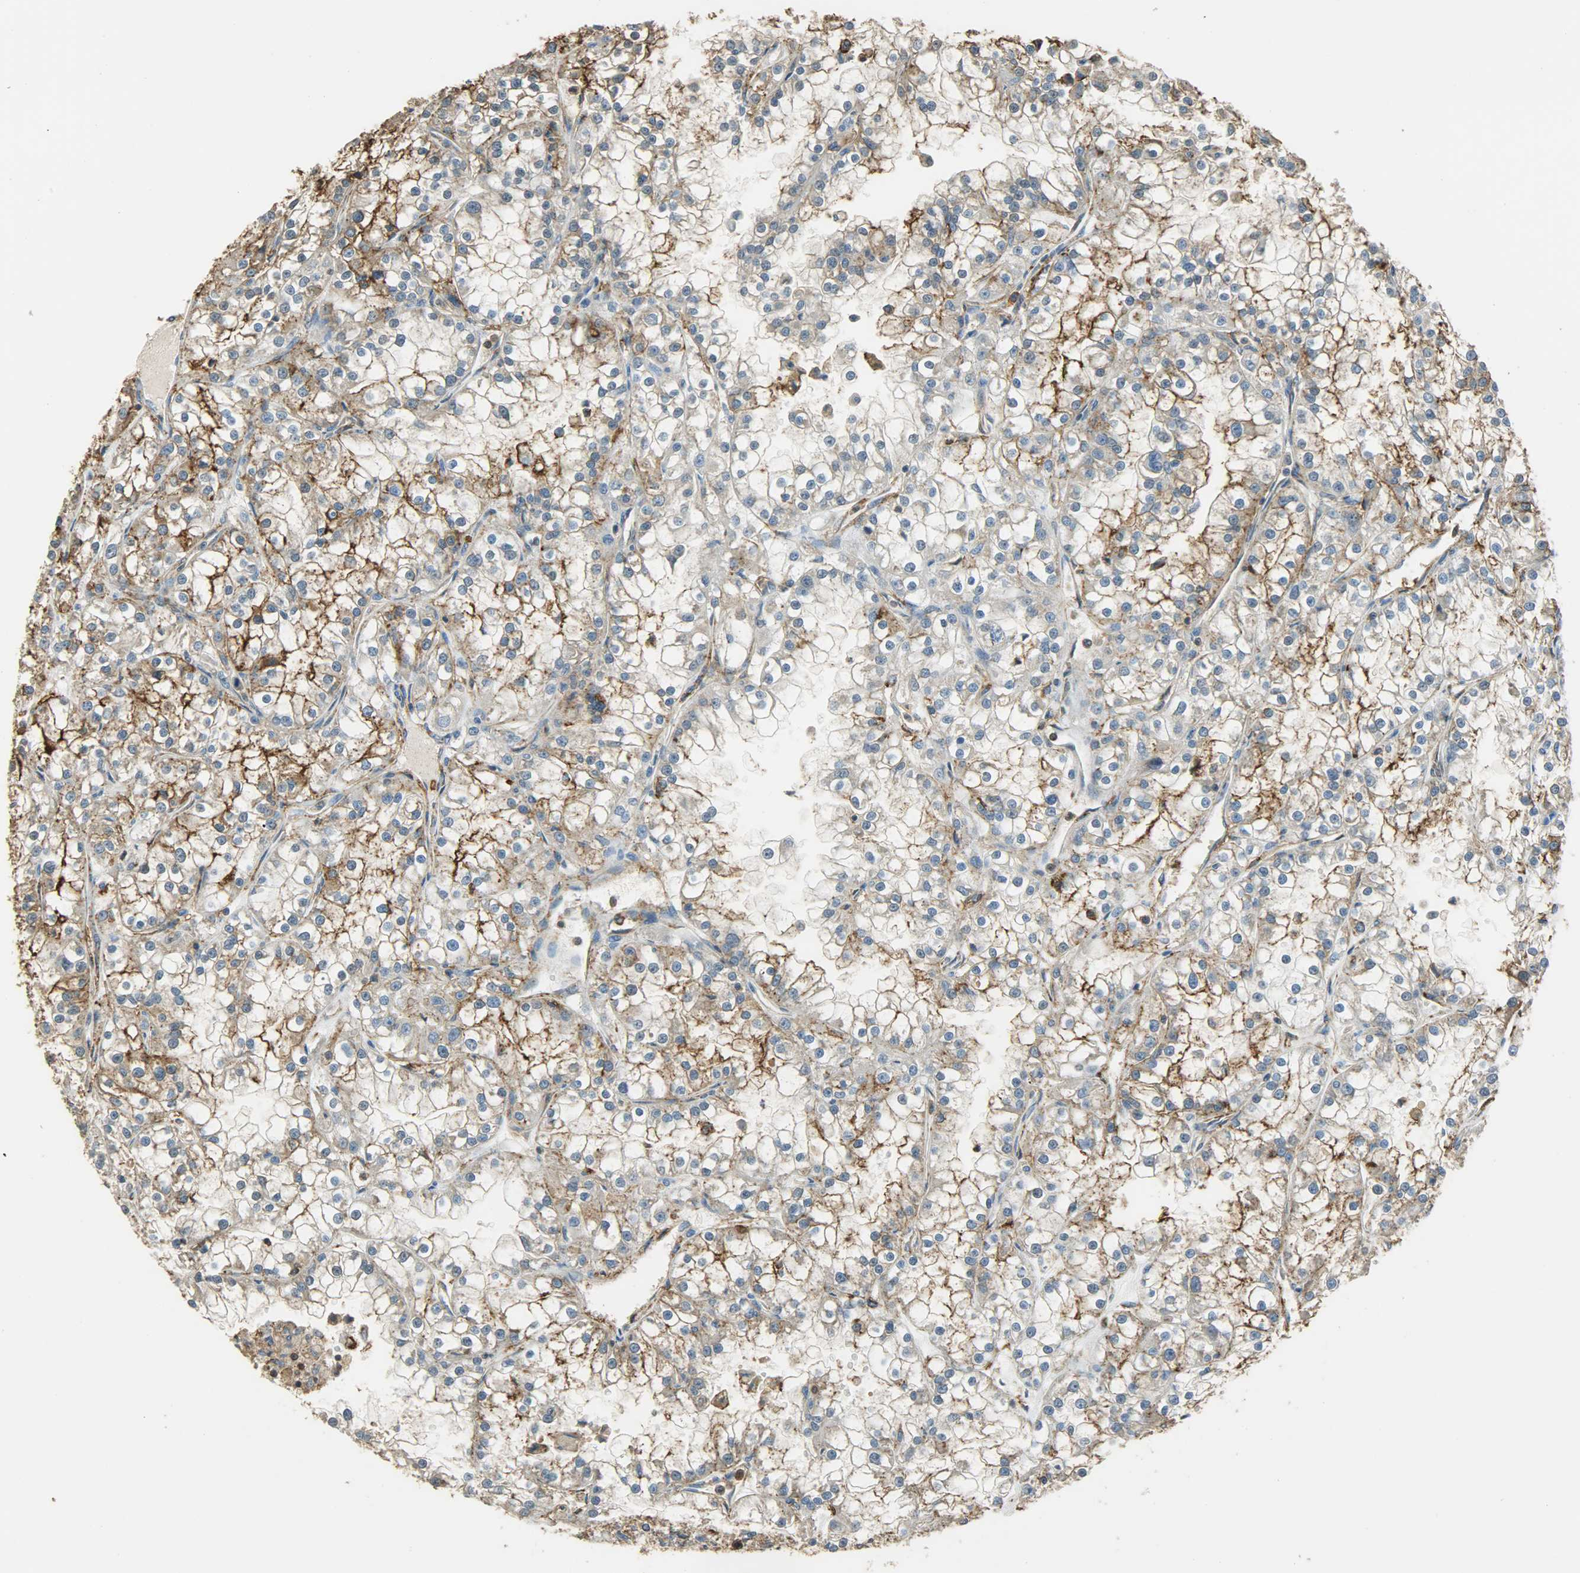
{"staining": {"intensity": "strong", "quantity": "25%-75%", "location": "cytoplasmic/membranous"}, "tissue": "renal cancer", "cell_type": "Tumor cells", "image_type": "cancer", "snomed": [{"axis": "morphology", "description": "Adenocarcinoma, NOS"}, {"axis": "topography", "description": "Kidney"}], "caption": "Renal cancer stained with a brown dye reveals strong cytoplasmic/membranous positive expression in approximately 25%-75% of tumor cells.", "gene": "ANXA6", "patient": {"sex": "female", "age": 52}}